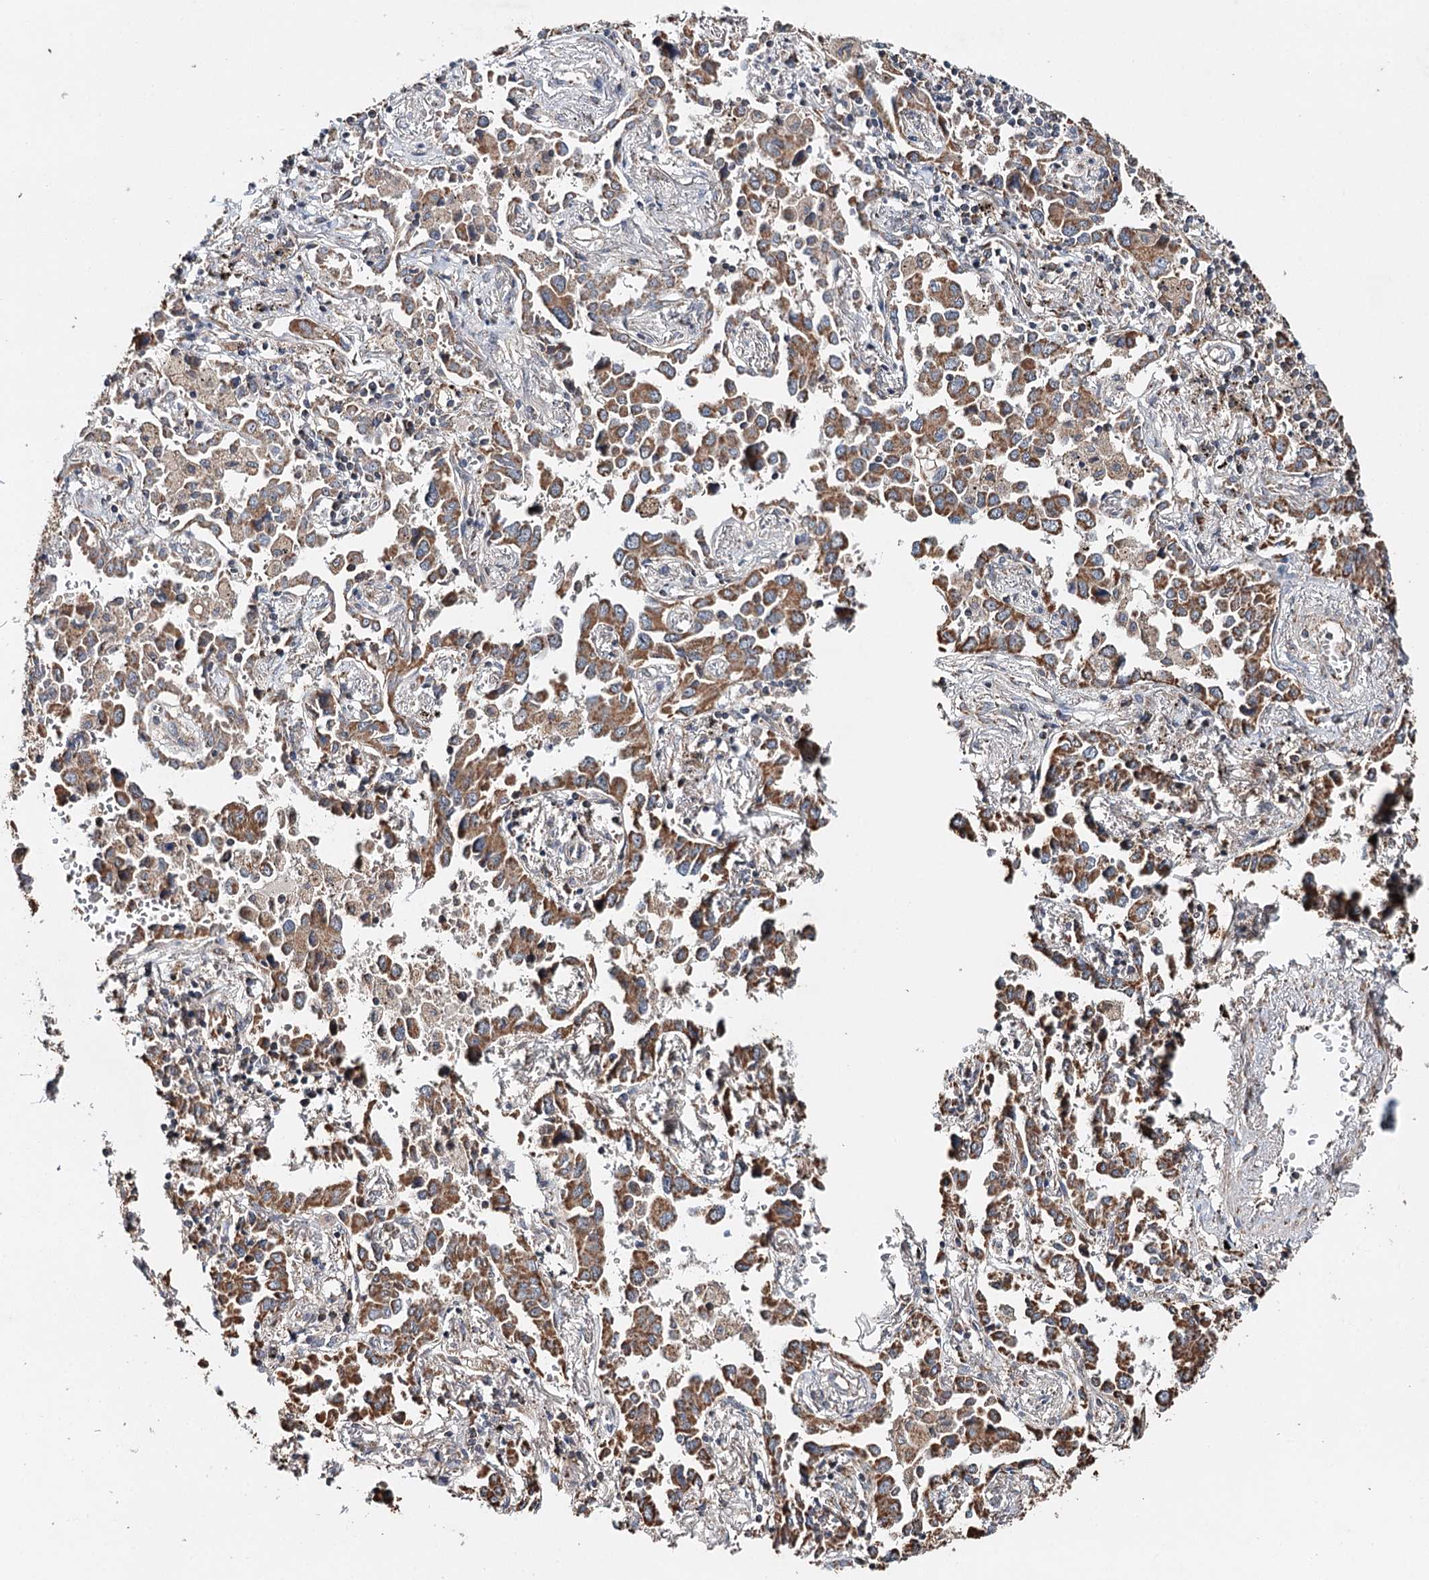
{"staining": {"intensity": "moderate", "quantity": ">75%", "location": "cytoplasmic/membranous"}, "tissue": "lung cancer", "cell_type": "Tumor cells", "image_type": "cancer", "snomed": [{"axis": "morphology", "description": "Adenocarcinoma, NOS"}, {"axis": "topography", "description": "Lung"}], "caption": "Moderate cytoplasmic/membranous staining is present in about >75% of tumor cells in lung cancer (adenocarcinoma).", "gene": "PIK3CB", "patient": {"sex": "male", "age": 67}}